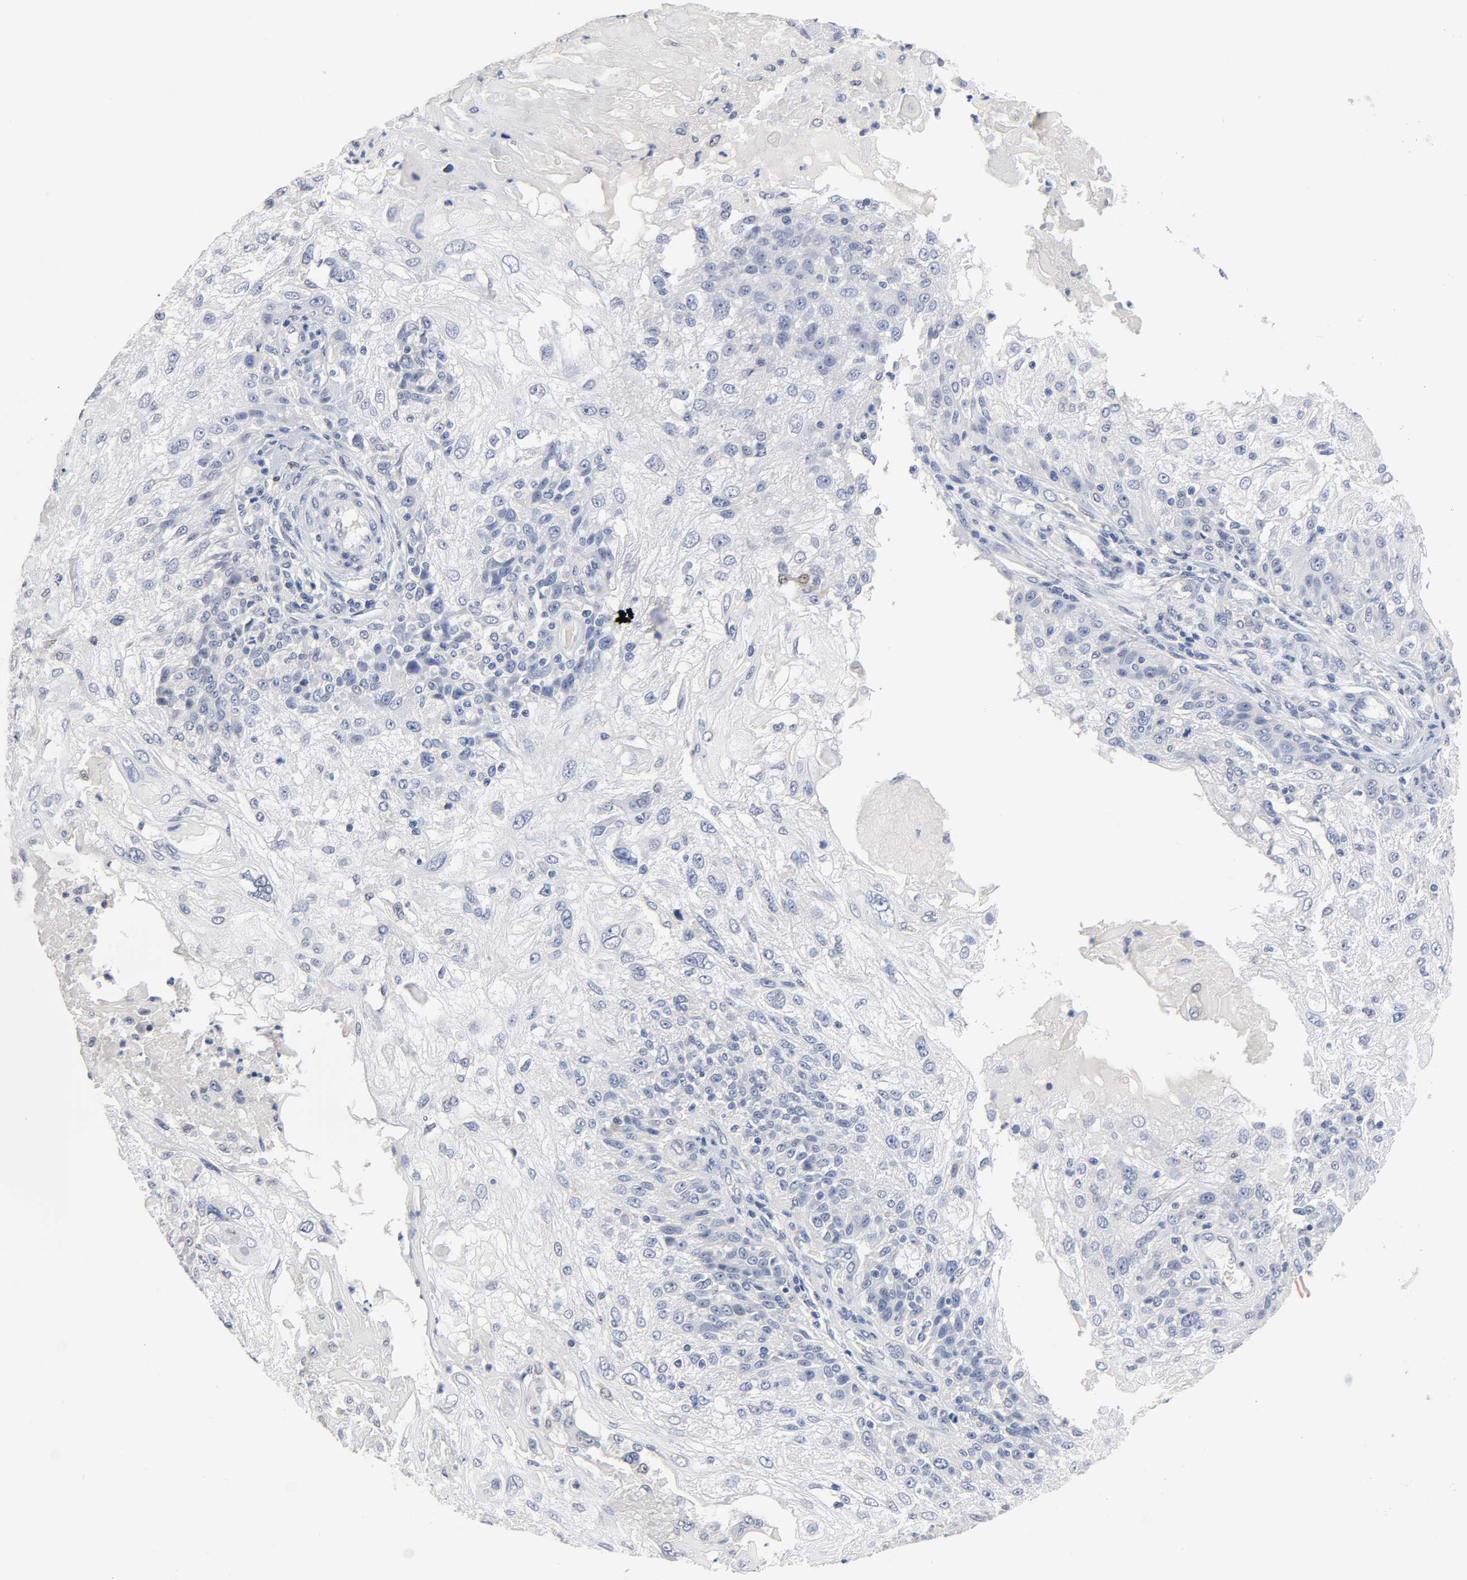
{"staining": {"intensity": "negative", "quantity": "none", "location": "none"}, "tissue": "skin cancer", "cell_type": "Tumor cells", "image_type": "cancer", "snomed": [{"axis": "morphology", "description": "Normal tissue, NOS"}, {"axis": "morphology", "description": "Squamous cell carcinoma, NOS"}, {"axis": "topography", "description": "Skin"}], "caption": "Squamous cell carcinoma (skin) was stained to show a protein in brown. There is no significant positivity in tumor cells.", "gene": "NFATC1", "patient": {"sex": "female", "age": 83}}